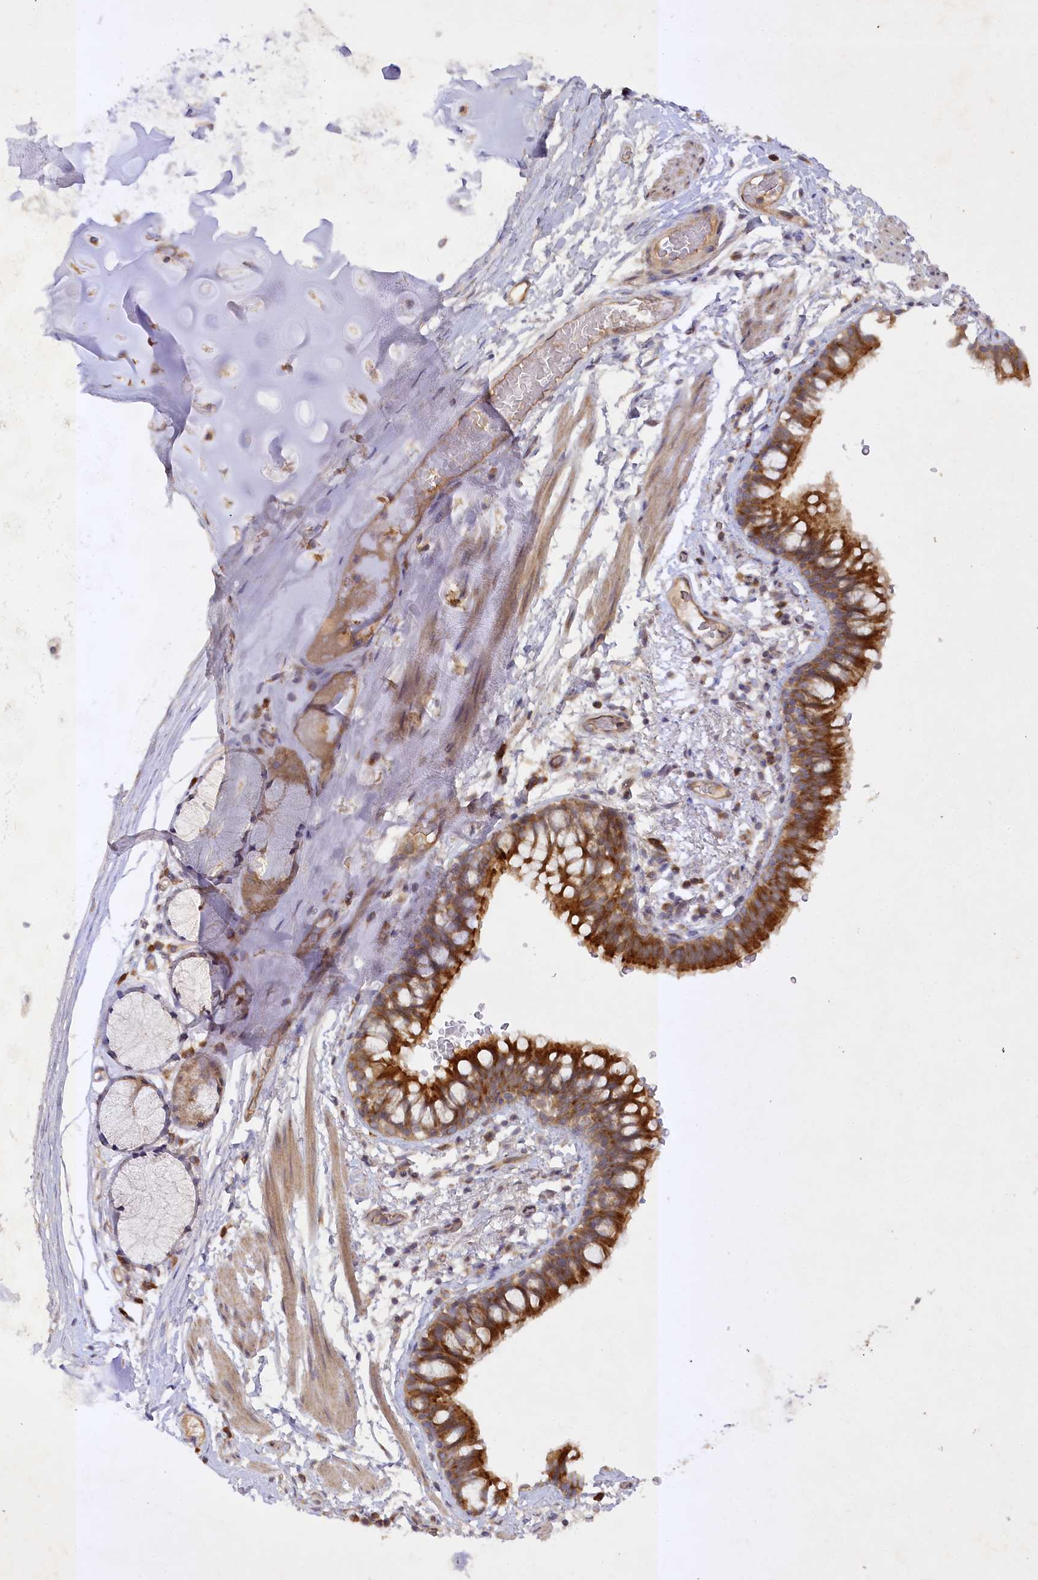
{"staining": {"intensity": "strong", "quantity": ">75%", "location": "cytoplasmic/membranous"}, "tissue": "bronchus", "cell_type": "Respiratory epithelial cells", "image_type": "normal", "snomed": [{"axis": "morphology", "description": "Normal tissue, NOS"}, {"axis": "topography", "description": "Cartilage tissue"}, {"axis": "topography", "description": "Bronchus"}], "caption": "High-power microscopy captured an immunohistochemistry (IHC) photomicrograph of normal bronchus, revealing strong cytoplasmic/membranous expression in about >75% of respiratory epithelial cells.", "gene": "TRAF3IP1", "patient": {"sex": "female", "age": 36}}